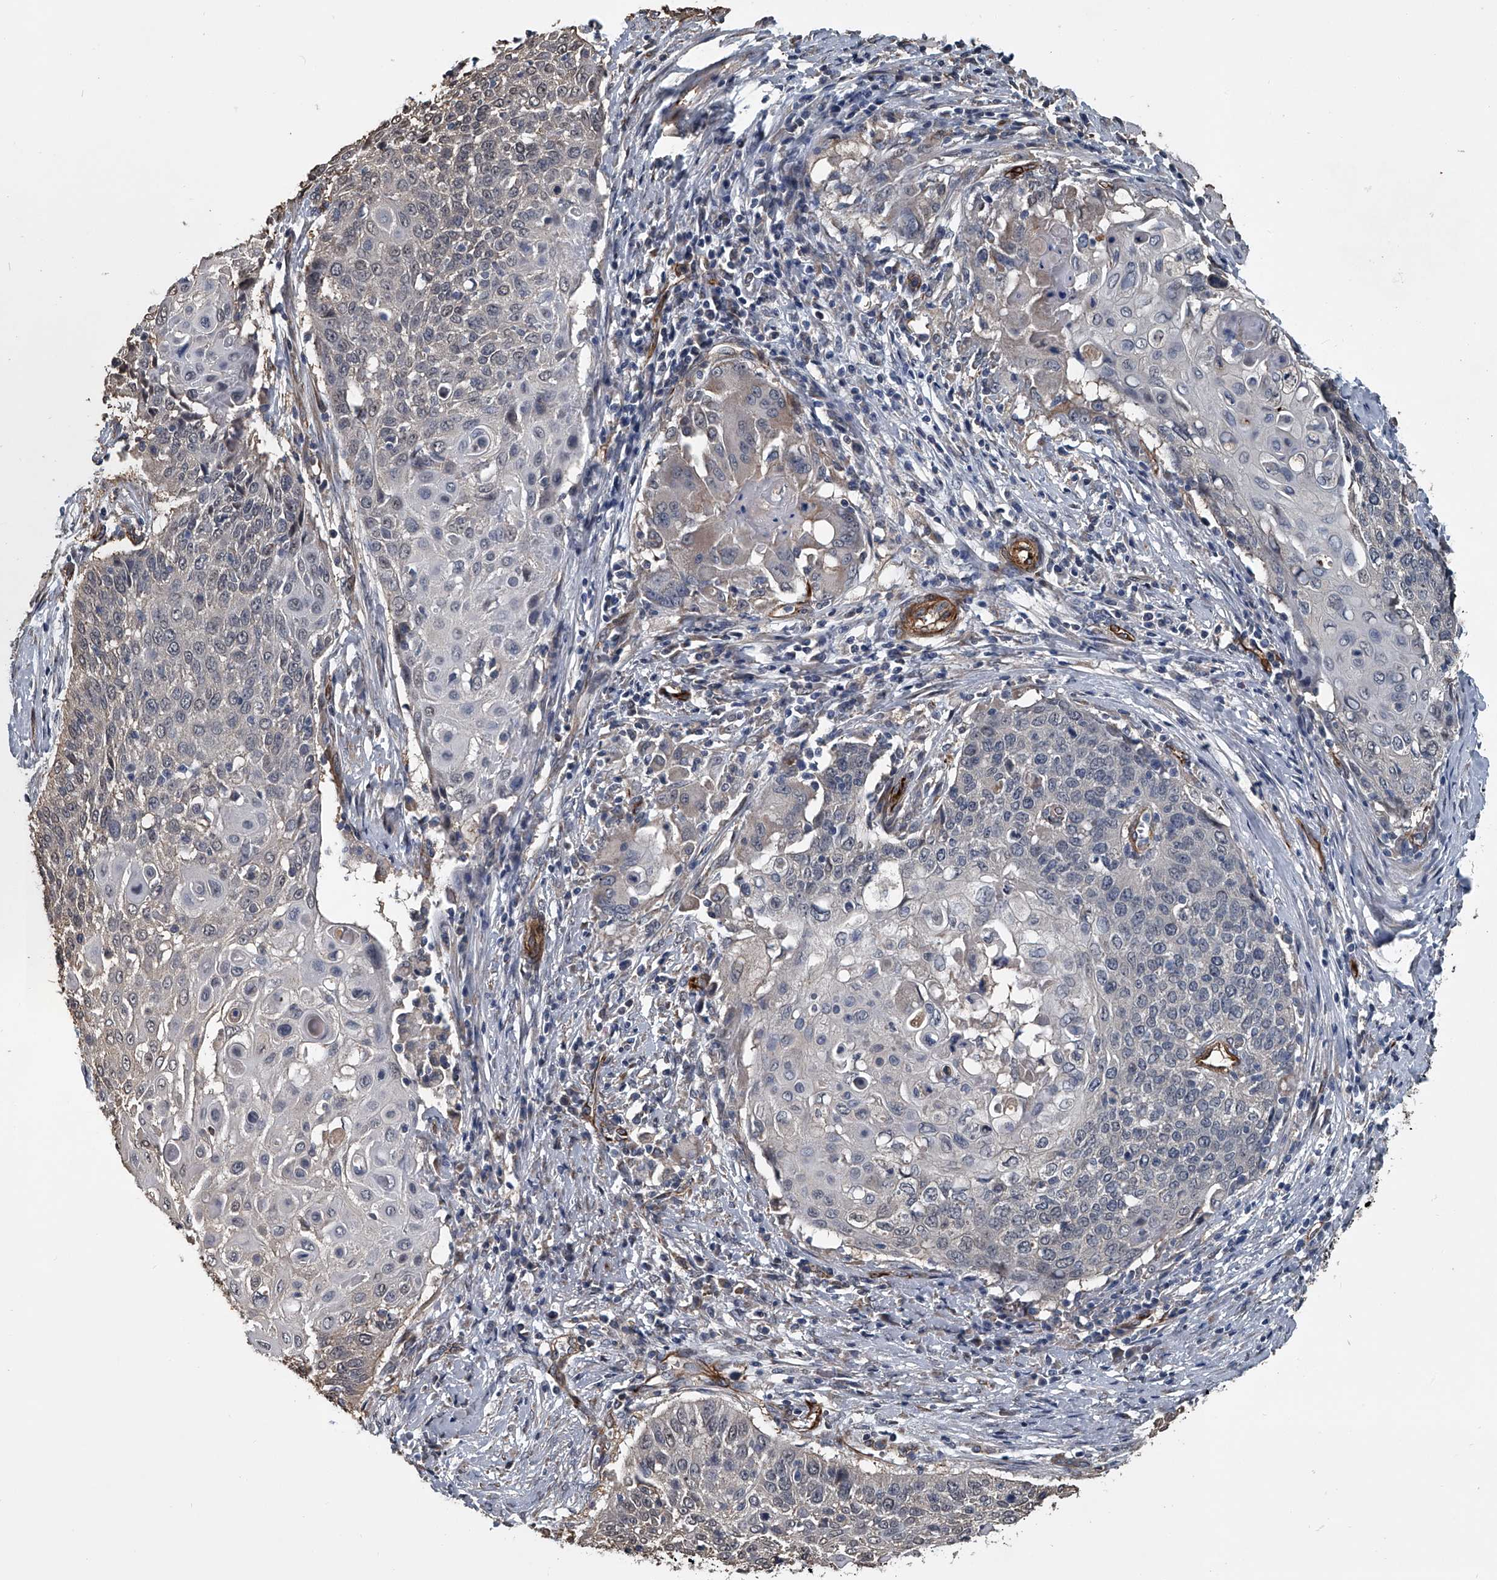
{"staining": {"intensity": "negative", "quantity": "none", "location": "none"}, "tissue": "cervical cancer", "cell_type": "Tumor cells", "image_type": "cancer", "snomed": [{"axis": "morphology", "description": "Squamous cell carcinoma, NOS"}, {"axis": "topography", "description": "Cervix"}], "caption": "Tumor cells are negative for brown protein staining in cervical cancer.", "gene": "LDLRAD2", "patient": {"sex": "female", "age": 39}}